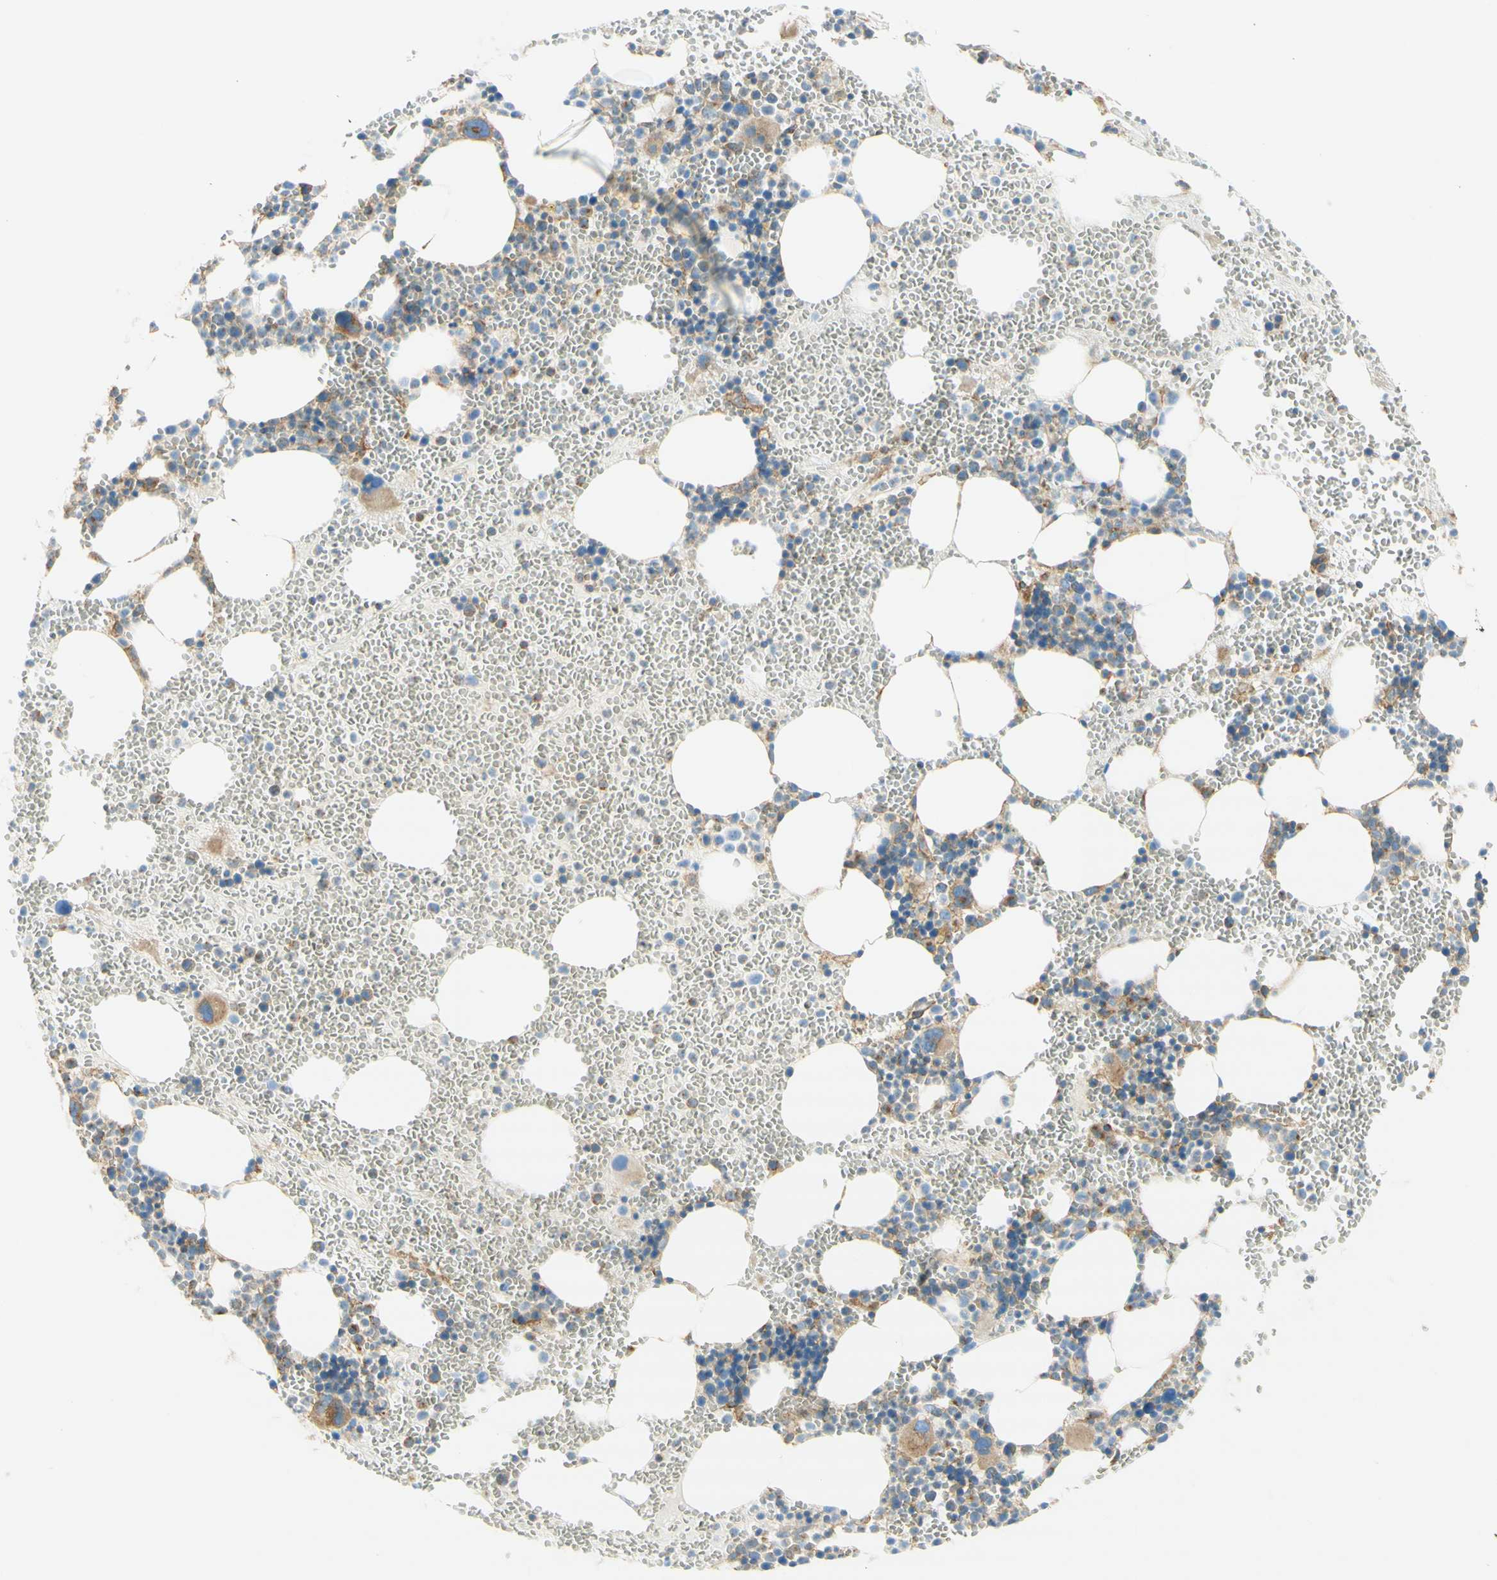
{"staining": {"intensity": "weak", "quantity": "<25%", "location": "cytoplasmic/membranous"}, "tissue": "bone marrow", "cell_type": "Hematopoietic cells", "image_type": "normal", "snomed": [{"axis": "morphology", "description": "Normal tissue, NOS"}, {"axis": "morphology", "description": "Inflammation, NOS"}, {"axis": "topography", "description": "Bone marrow"}], "caption": "The histopathology image exhibits no significant positivity in hematopoietic cells of bone marrow. Nuclei are stained in blue.", "gene": "CLTC", "patient": {"sex": "female", "age": 76}}